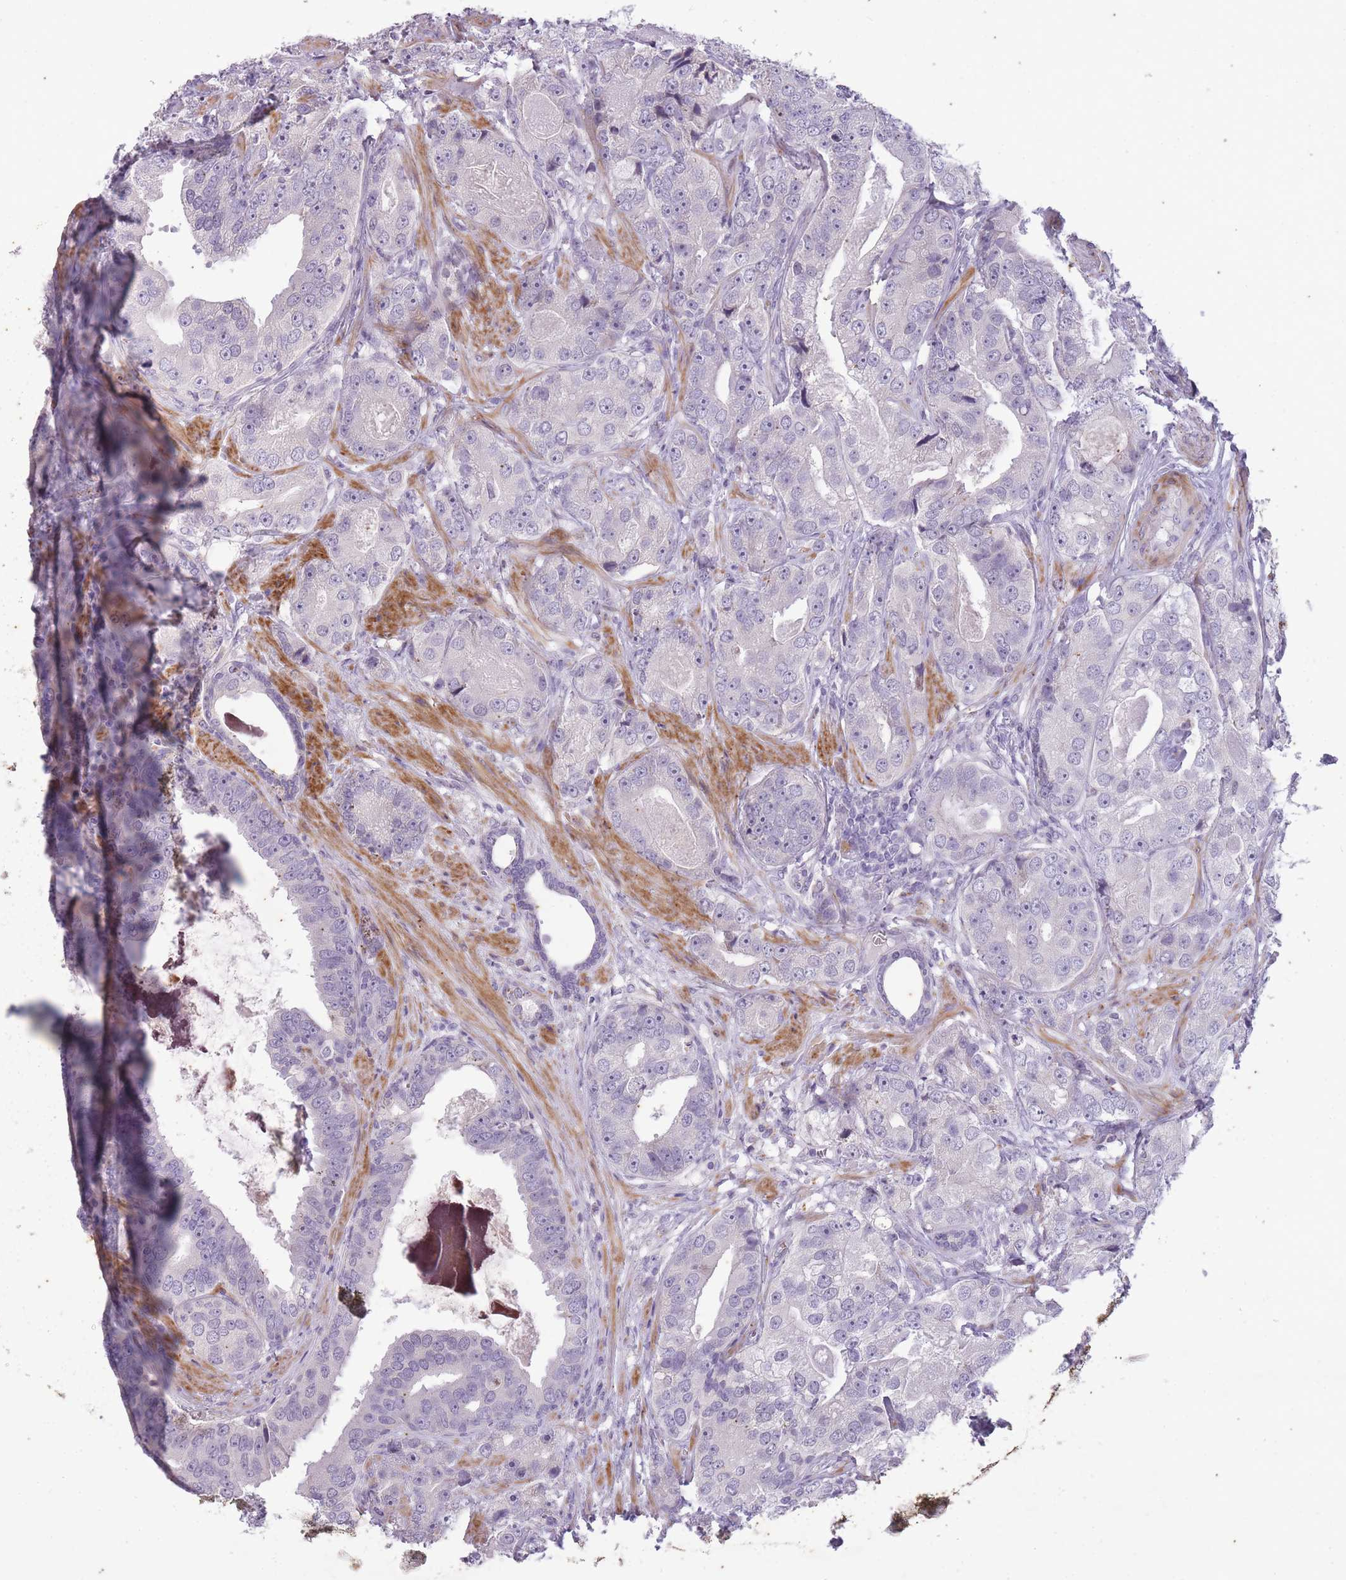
{"staining": {"intensity": "negative", "quantity": "none", "location": "none"}, "tissue": "prostate cancer", "cell_type": "Tumor cells", "image_type": "cancer", "snomed": [{"axis": "morphology", "description": "Adenocarcinoma, High grade"}, {"axis": "topography", "description": "Prostate"}], "caption": "Tumor cells show no significant staining in high-grade adenocarcinoma (prostate).", "gene": "CNTNAP3", "patient": {"sex": "male", "age": 71}}